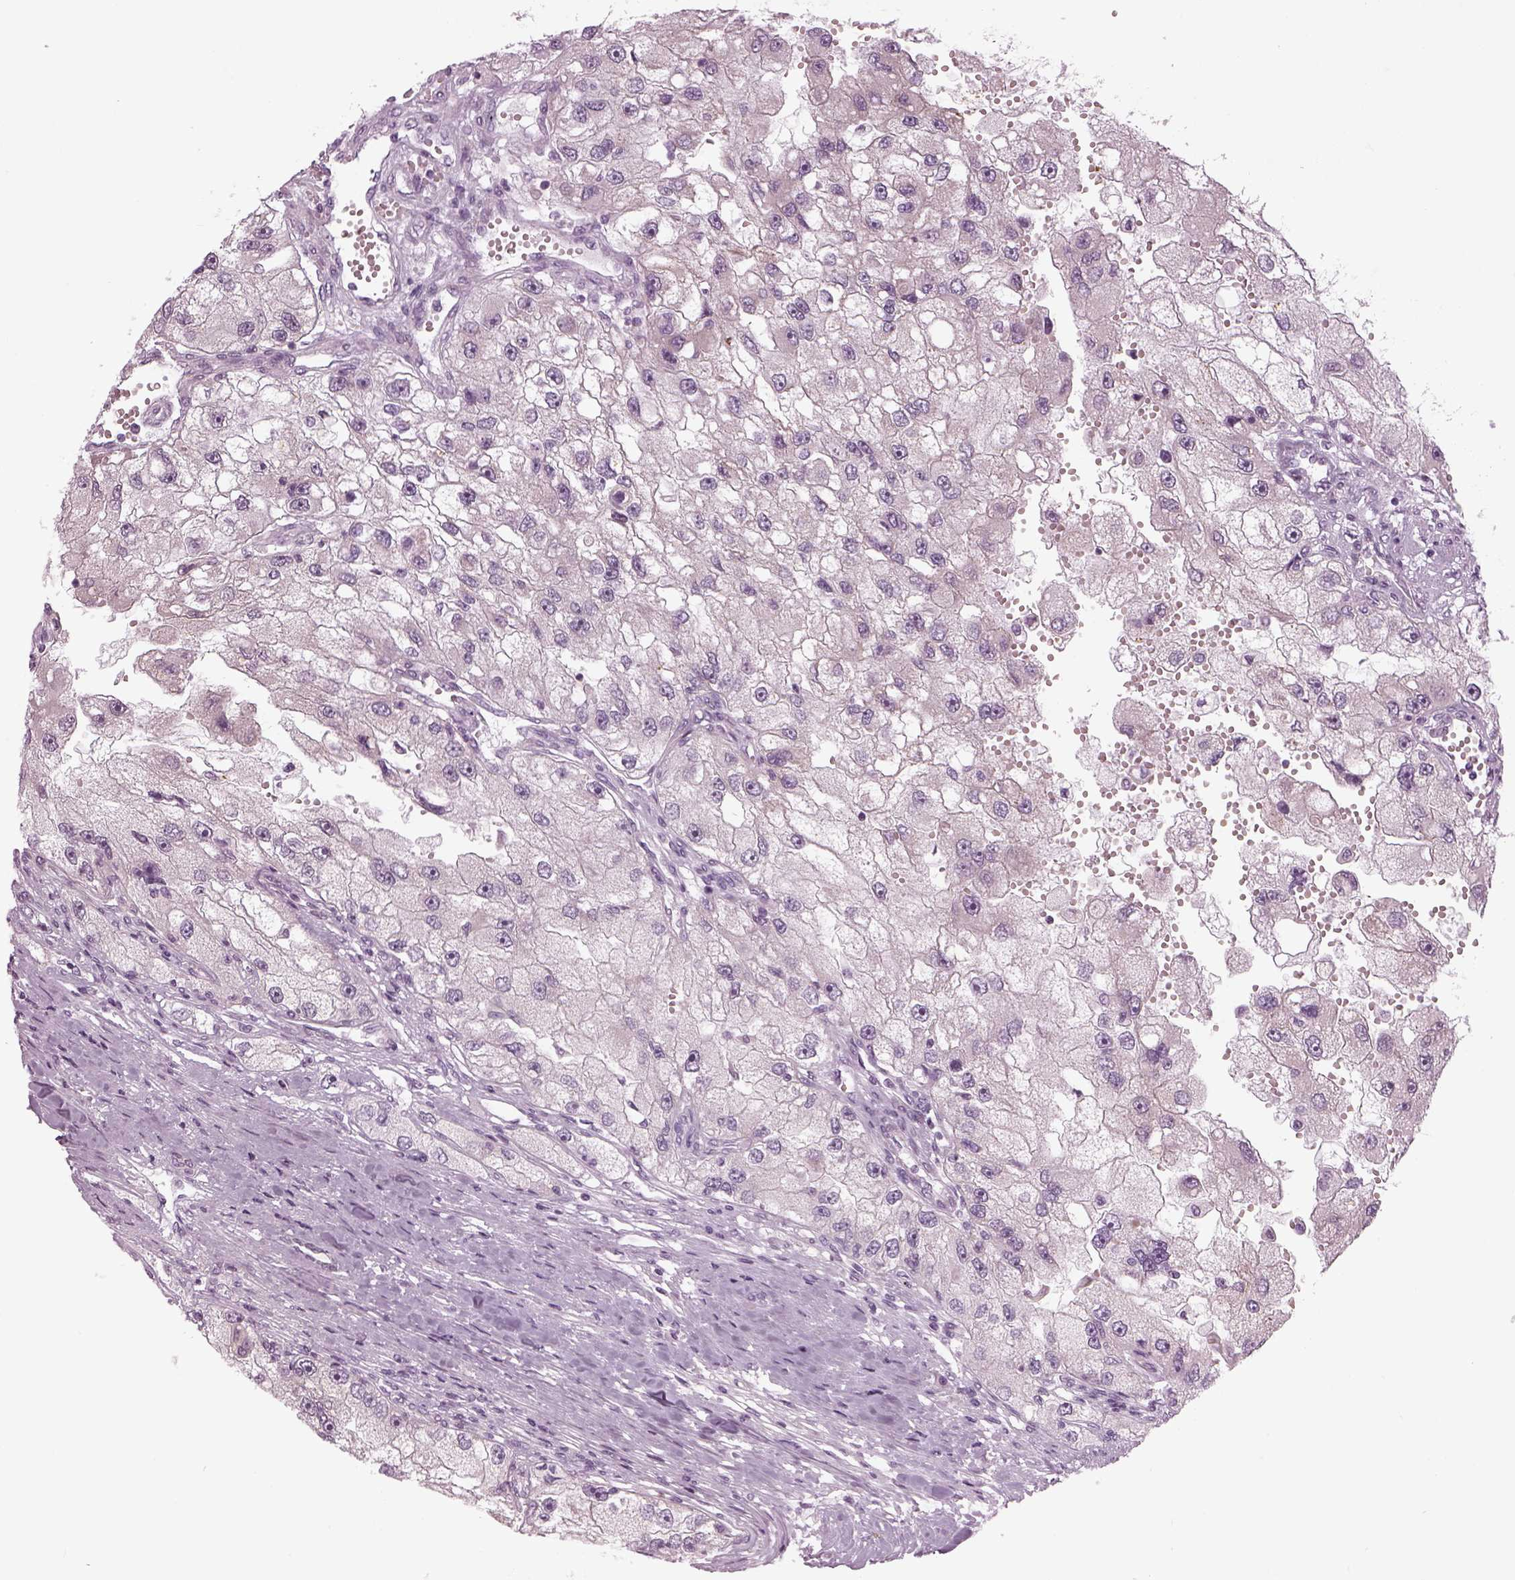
{"staining": {"intensity": "negative", "quantity": "none", "location": "none"}, "tissue": "renal cancer", "cell_type": "Tumor cells", "image_type": "cancer", "snomed": [{"axis": "morphology", "description": "Adenocarcinoma, NOS"}, {"axis": "topography", "description": "Kidney"}], "caption": "The histopathology image demonstrates no significant expression in tumor cells of adenocarcinoma (renal).", "gene": "LRRIQ3", "patient": {"sex": "male", "age": 63}}